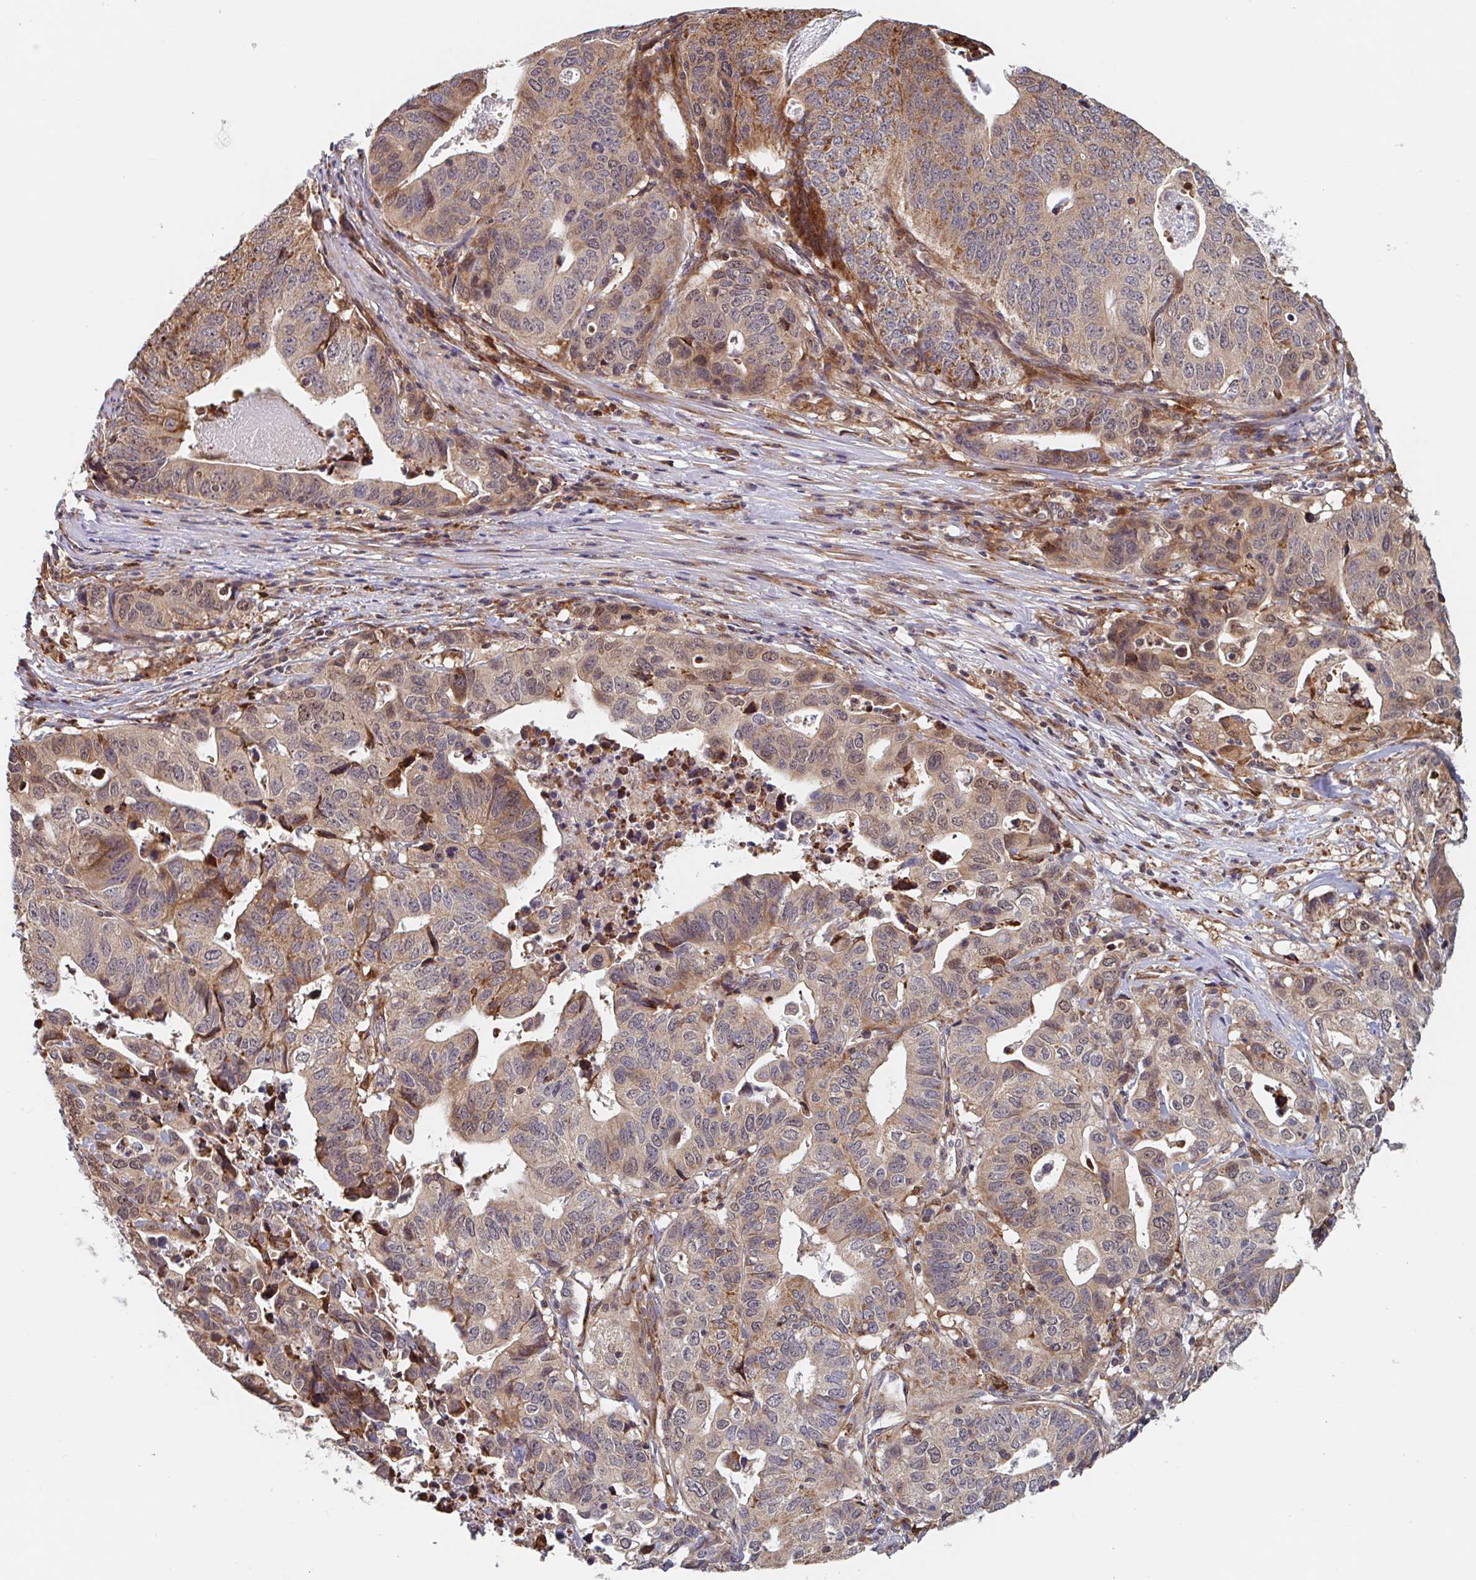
{"staining": {"intensity": "moderate", "quantity": "25%-75%", "location": "cytoplasmic/membranous"}, "tissue": "stomach cancer", "cell_type": "Tumor cells", "image_type": "cancer", "snomed": [{"axis": "morphology", "description": "Adenocarcinoma, NOS"}, {"axis": "topography", "description": "Stomach, upper"}], "caption": "This image displays immunohistochemistry staining of stomach cancer, with medium moderate cytoplasmic/membranous expression in approximately 25%-75% of tumor cells.", "gene": "NUB1", "patient": {"sex": "female", "age": 67}}